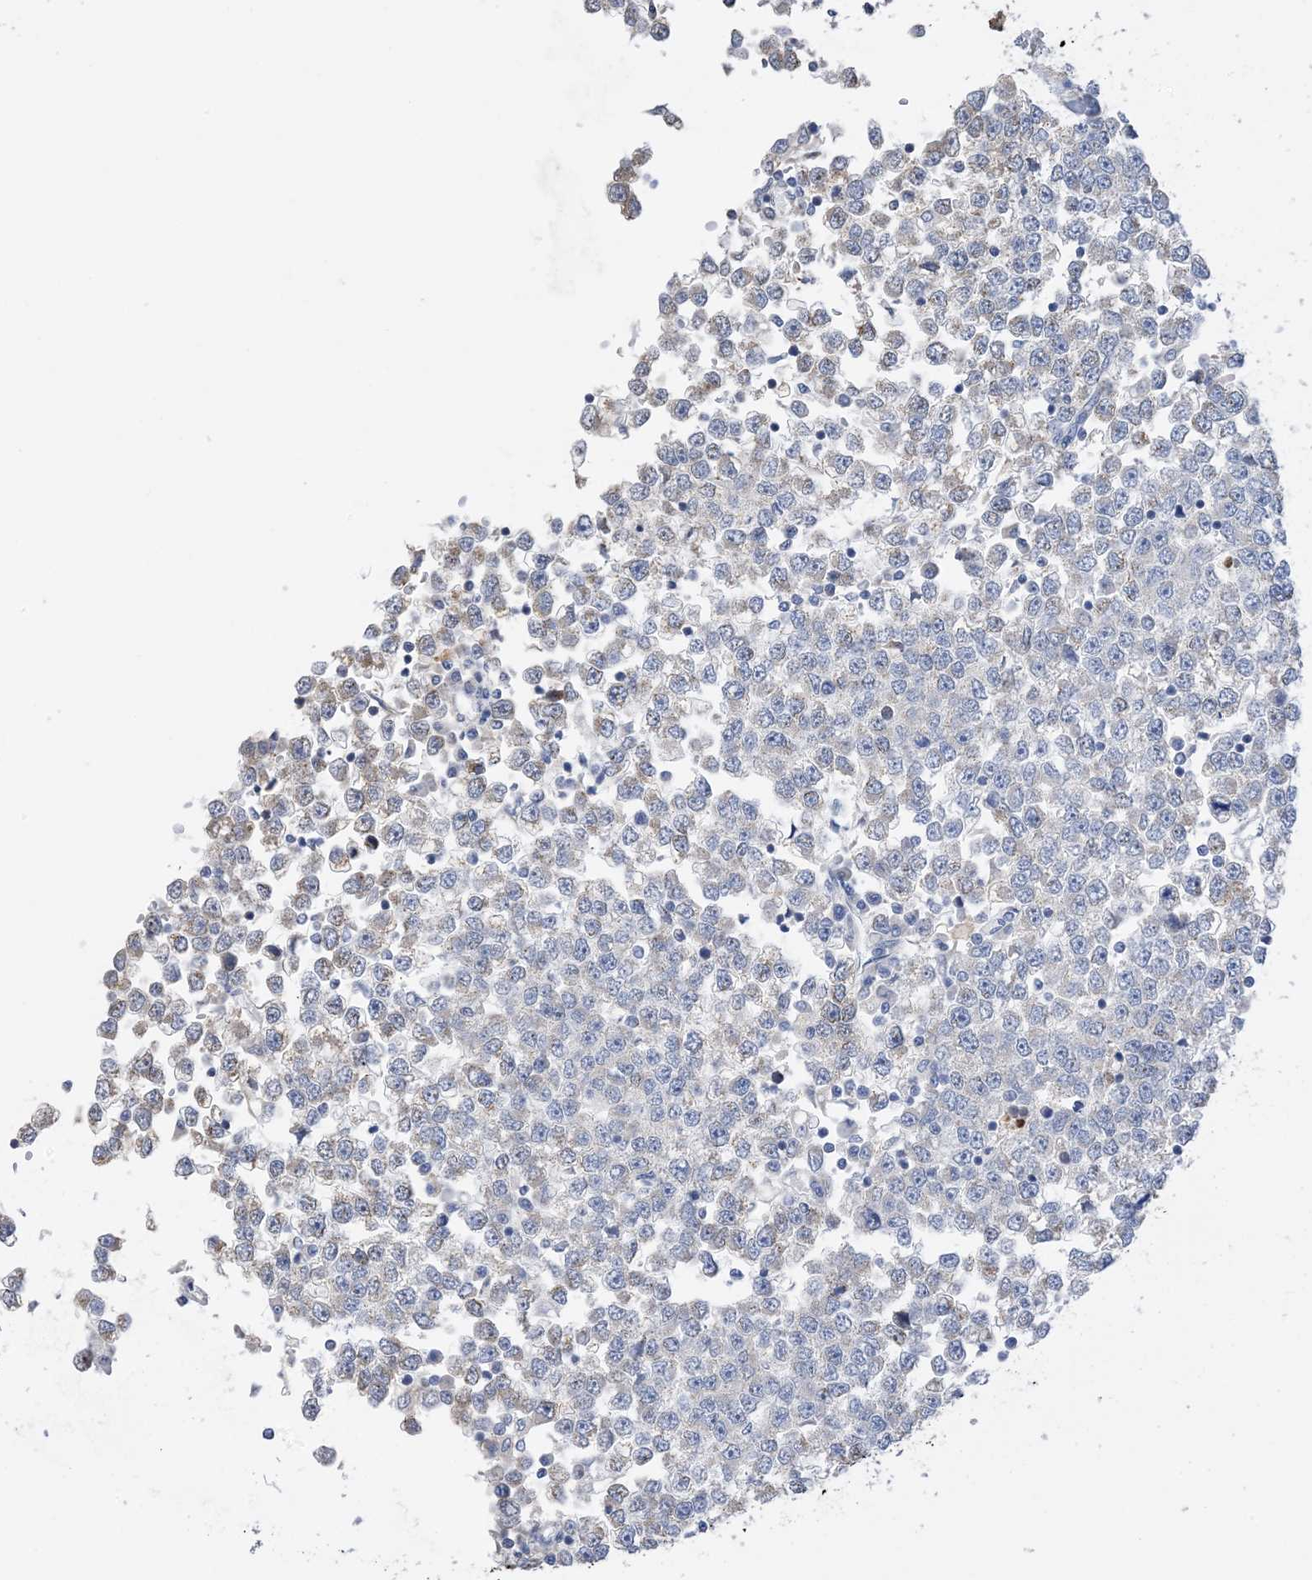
{"staining": {"intensity": "negative", "quantity": "none", "location": "none"}, "tissue": "testis cancer", "cell_type": "Tumor cells", "image_type": "cancer", "snomed": [{"axis": "morphology", "description": "Seminoma, NOS"}, {"axis": "topography", "description": "Testis"}], "caption": "Immunohistochemistry (IHC) micrograph of neoplastic tissue: human testis cancer (seminoma) stained with DAB shows no significant protein expression in tumor cells.", "gene": "PLK4", "patient": {"sex": "male", "age": 65}}